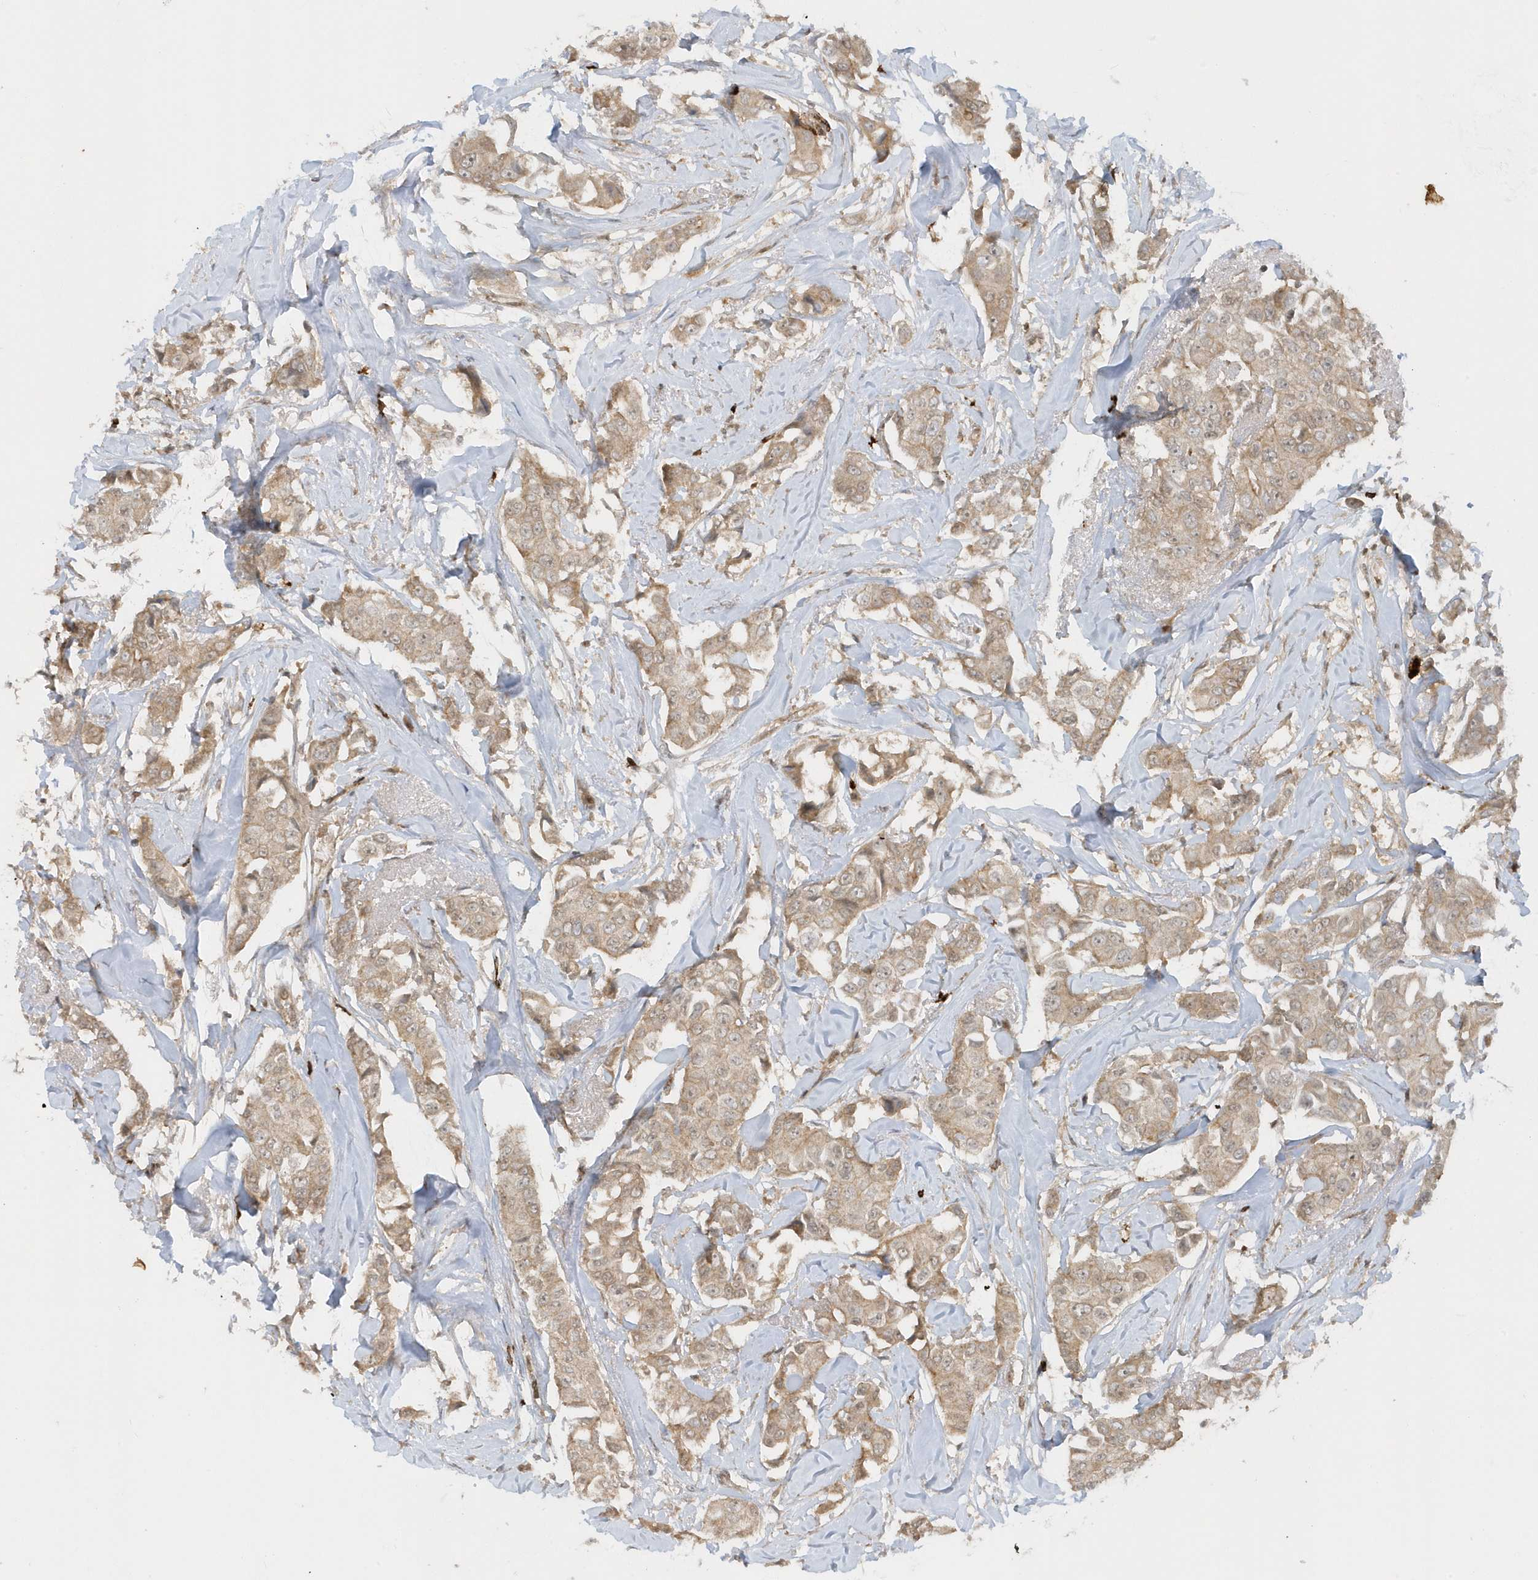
{"staining": {"intensity": "weak", "quantity": ">75%", "location": "cytoplasmic/membranous"}, "tissue": "breast cancer", "cell_type": "Tumor cells", "image_type": "cancer", "snomed": [{"axis": "morphology", "description": "Duct carcinoma"}, {"axis": "topography", "description": "Breast"}], "caption": "Intraductal carcinoma (breast) stained for a protein shows weak cytoplasmic/membranous positivity in tumor cells.", "gene": "PPP1R7", "patient": {"sex": "female", "age": 80}}